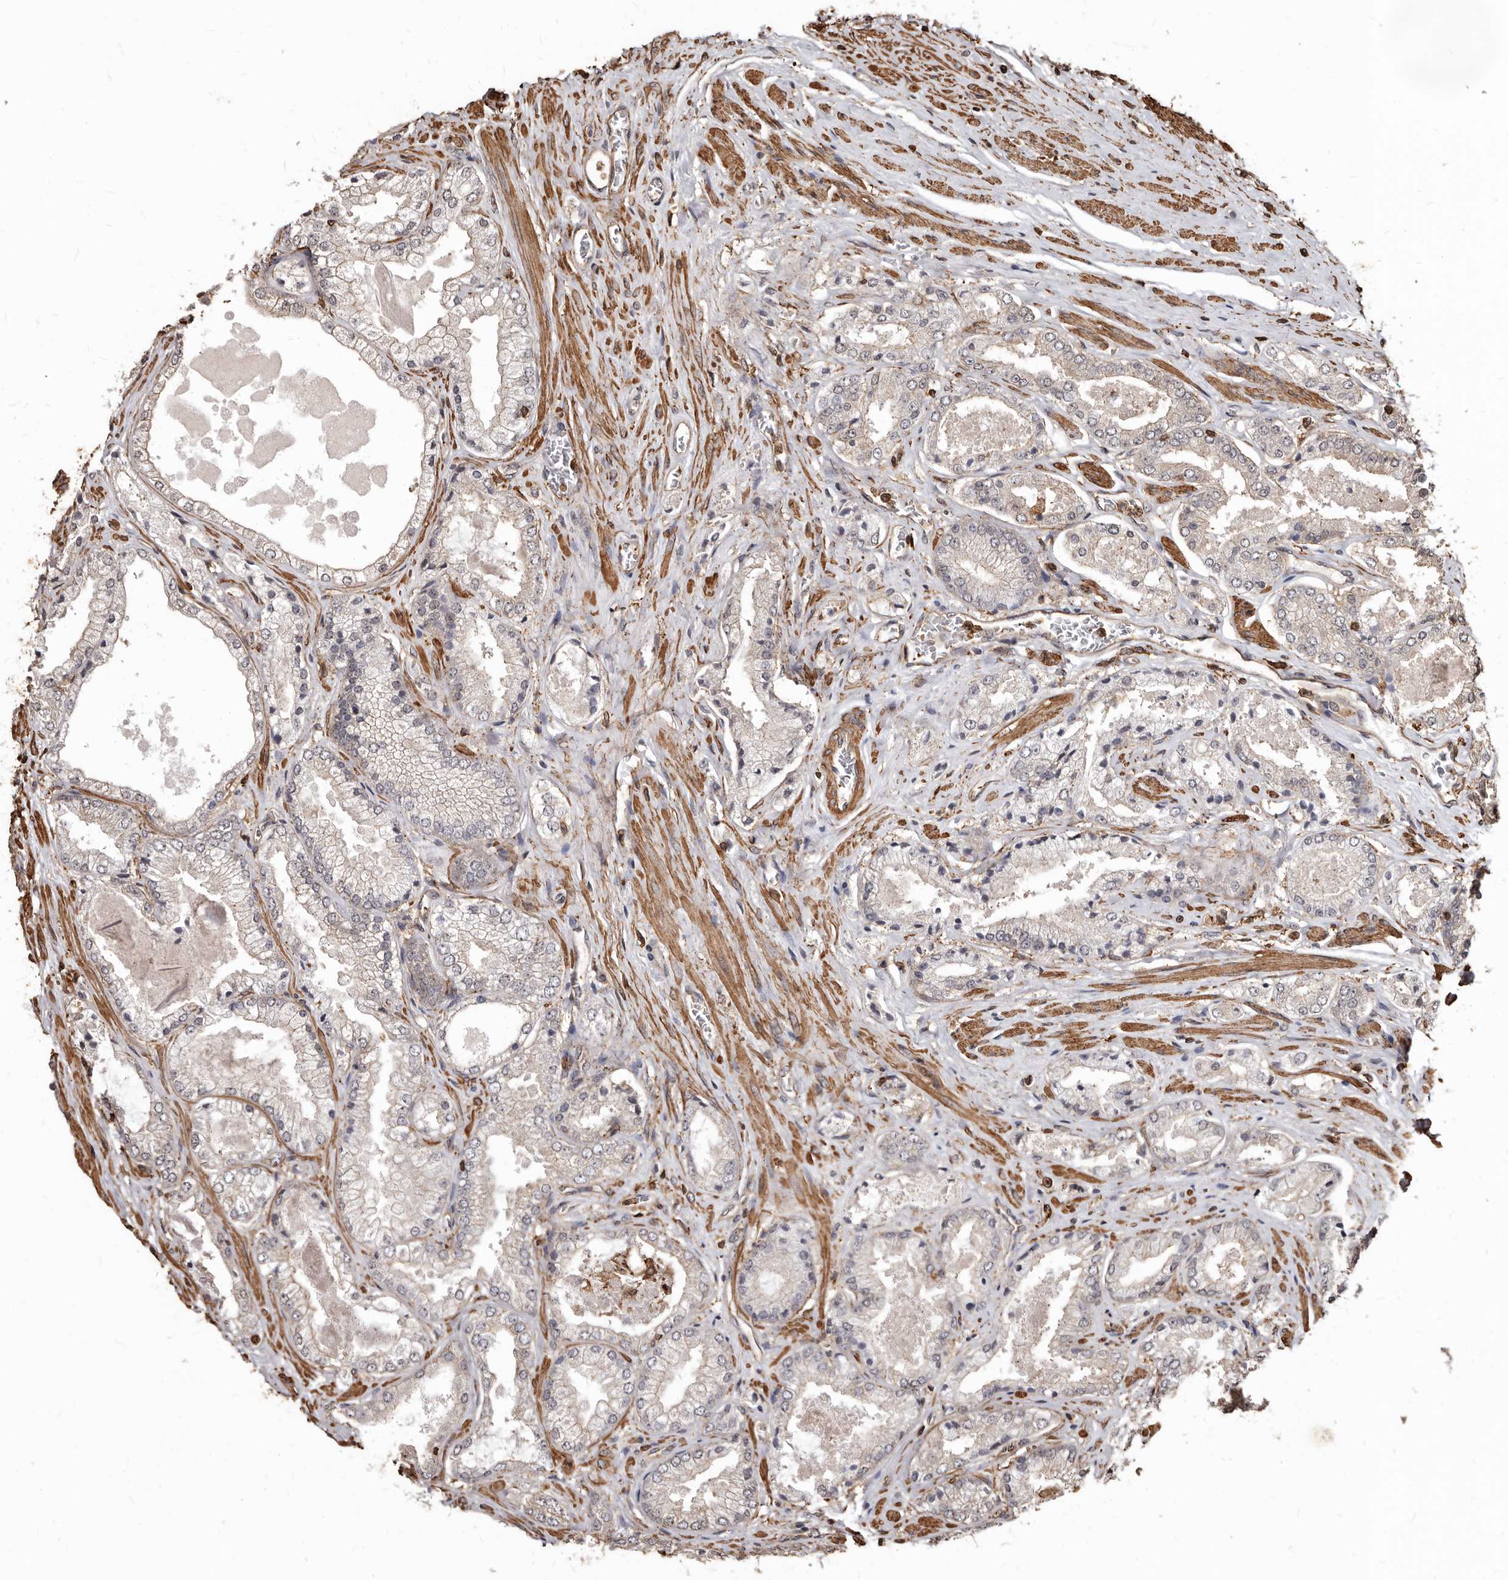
{"staining": {"intensity": "weak", "quantity": "25%-75%", "location": "cytoplasmic/membranous"}, "tissue": "prostate cancer", "cell_type": "Tumor cells", "image_type": "cancer", "snomed": [{"axis": "morphology", "description": "Adenocarcinoma, High grade"}, {"axis": "topography", "description": "Prostate"}], "caption": "Protein expression analysis of human prostate cancer reveals weak cytoplasmic/membranous expression in about 25%-75% of tumor cells. (Stains: DAB in brown, nuclei in blue, Microscopy: brightfield microscopy at high magnification).", "gene": "GSK3A", "patient": {"sex": "male", "age": 58}}